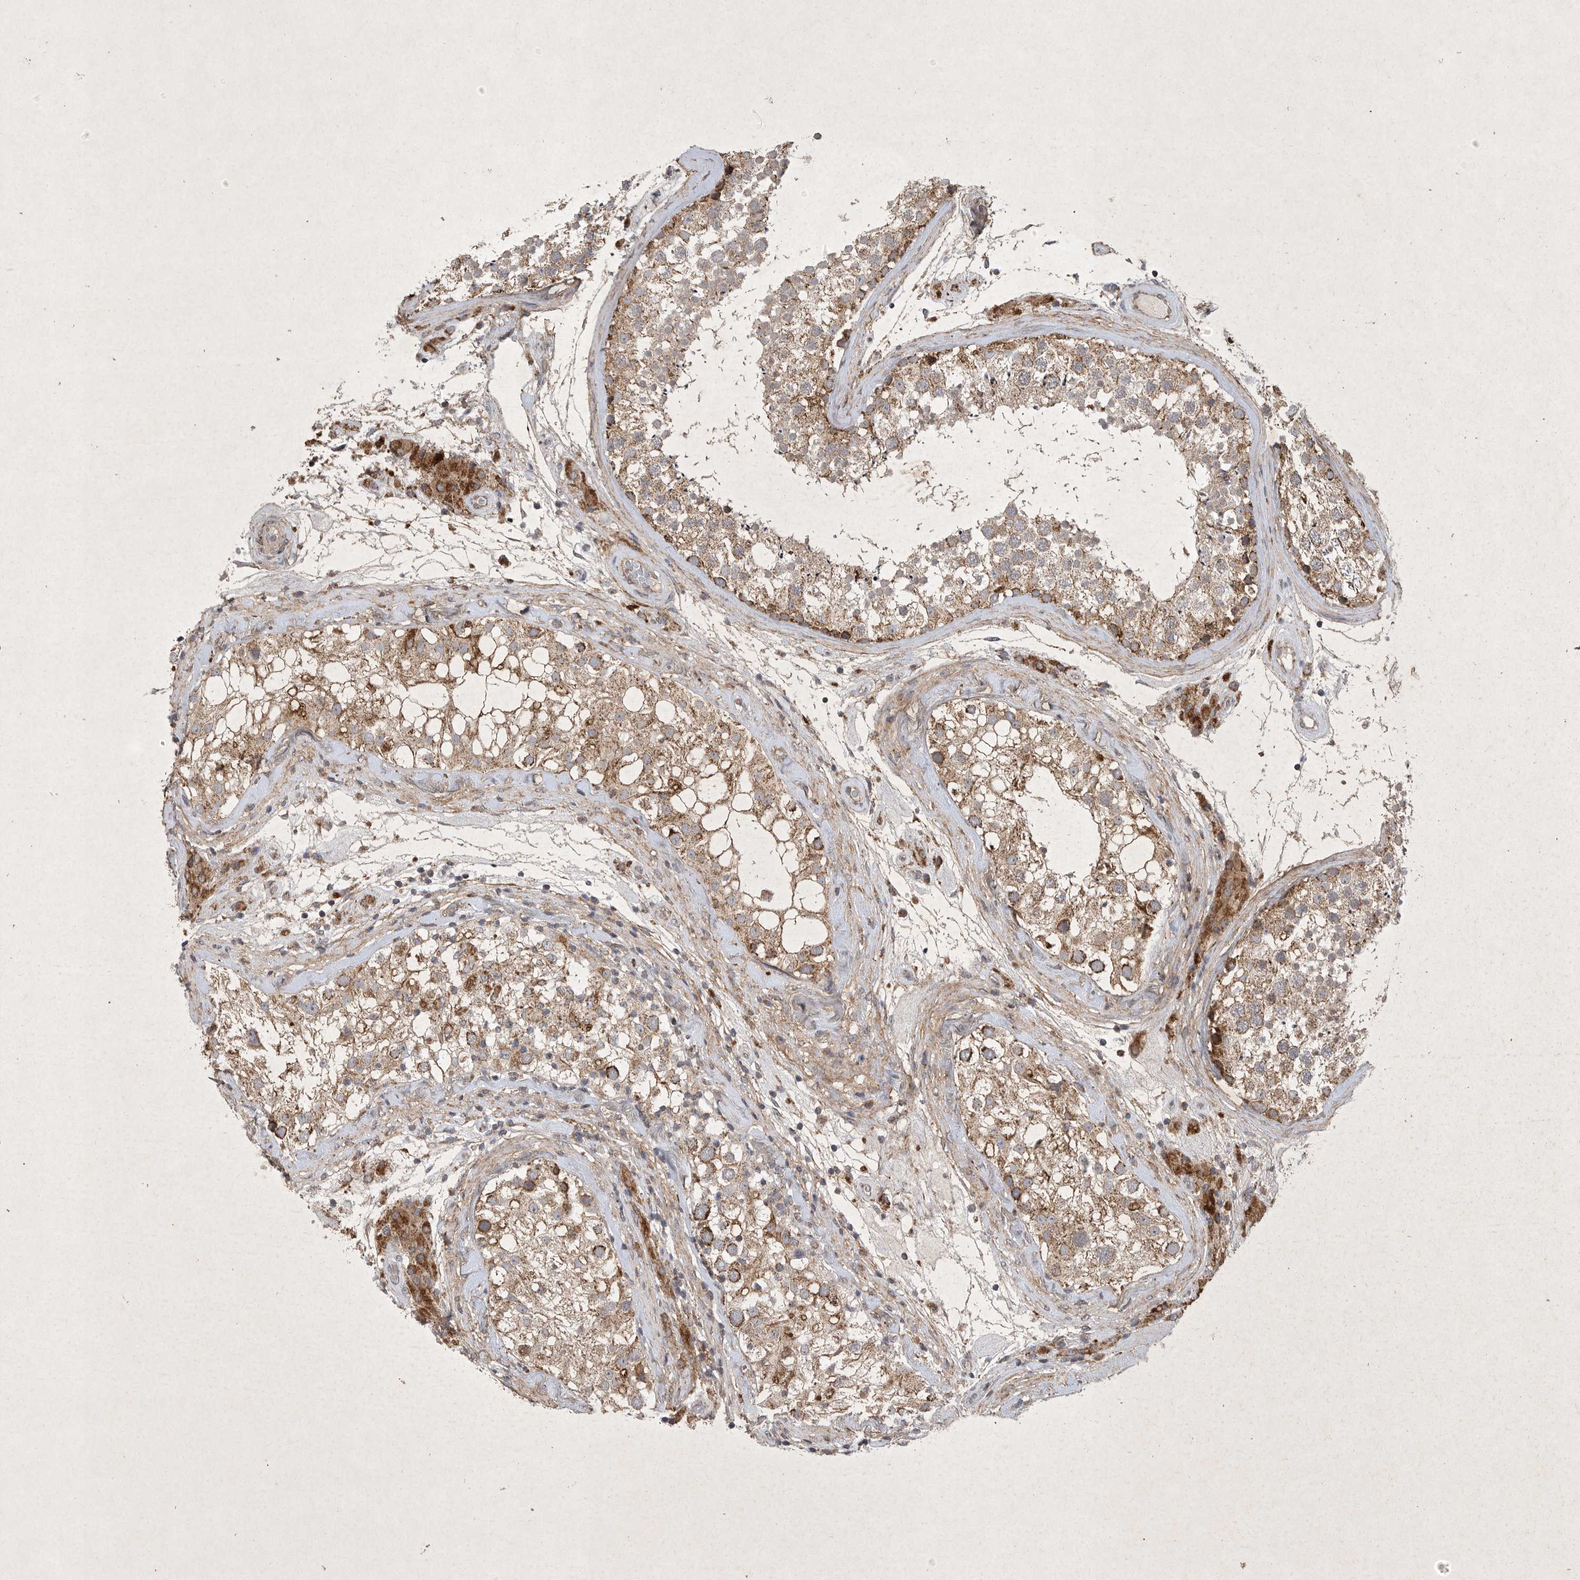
{"staining": {"intensity": "moderate", "quantity": ">75%", "location": "cytoplasmic/membranous"}, "tissue": "testis", "cell_type": "Cells in seminiferous ducts", "image_type": "normal", "snomed": [{"axis": "morphology", "description": "Normal tissue, NOS"}, {"axis": "topography", "description": "Testis"}], "caption": "Protein staining of unremarkable testis demonstrates moderate cytoplasmic/membranous expression in about >75% of cells in seminiferous ducts. Immunohistochemistry stains the protein of interest in brown and the nuclei are stained blue.", "gene": "DDR1", "patient": {"sex": "male", "age": 46}}